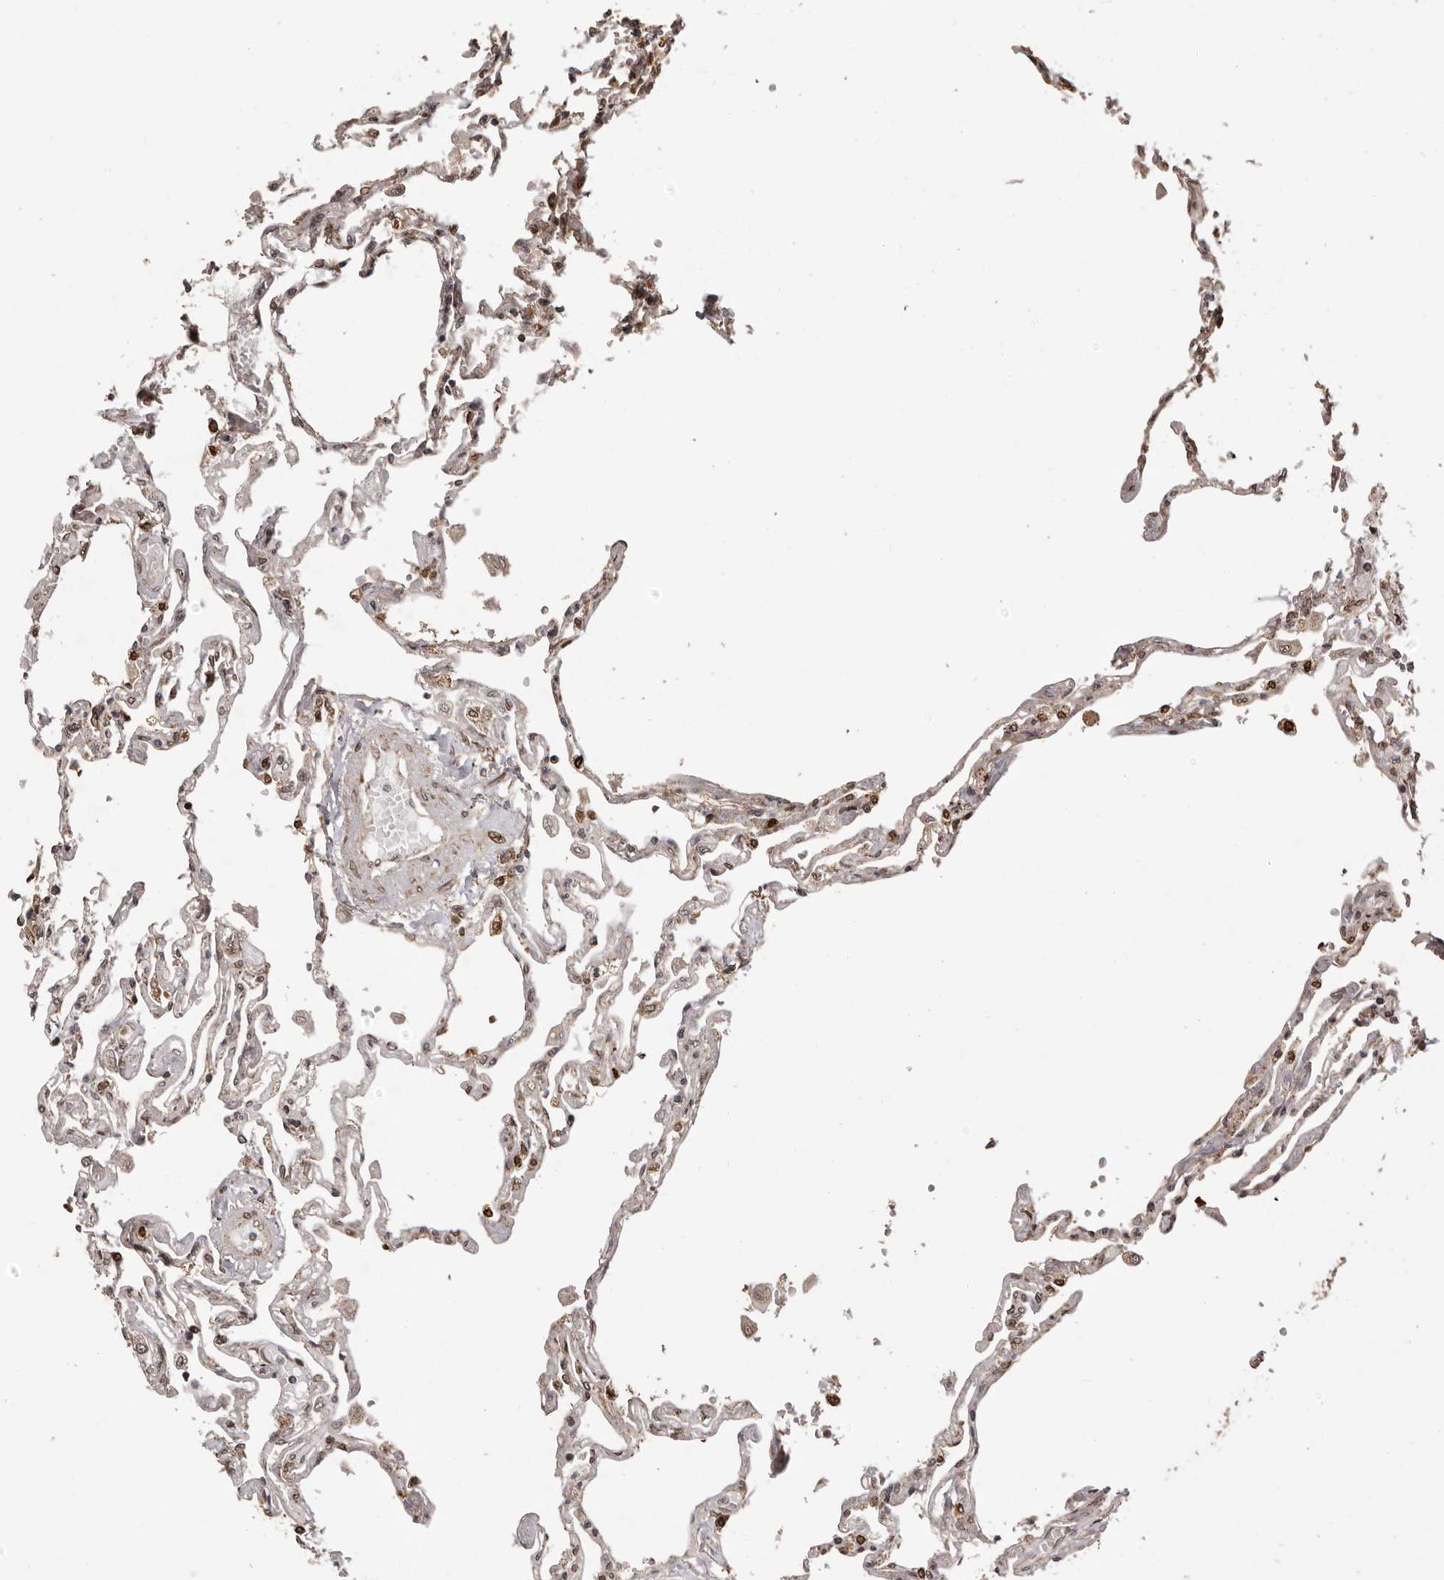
{"staining": {"intensity": "weak", "quantity": ">75%", "location": "cytoplasmic/membranous,nuclear"}, "tissue": "lung", "cell_type": "Alveolar cells", "image_type": "normal", "snomed": [{"axis": "morphology", "description": "Normal tissue, NOS"}, {"axis": "topography", "description": "Lung"}], "caption": "Protein expression analysis of benign lung shows weak cytoplasmic/membranous,nuclear staining in about >75% of alveolar cells.", "gene": "CHRM2", "patient": {"sex": "female", "age": 67}}